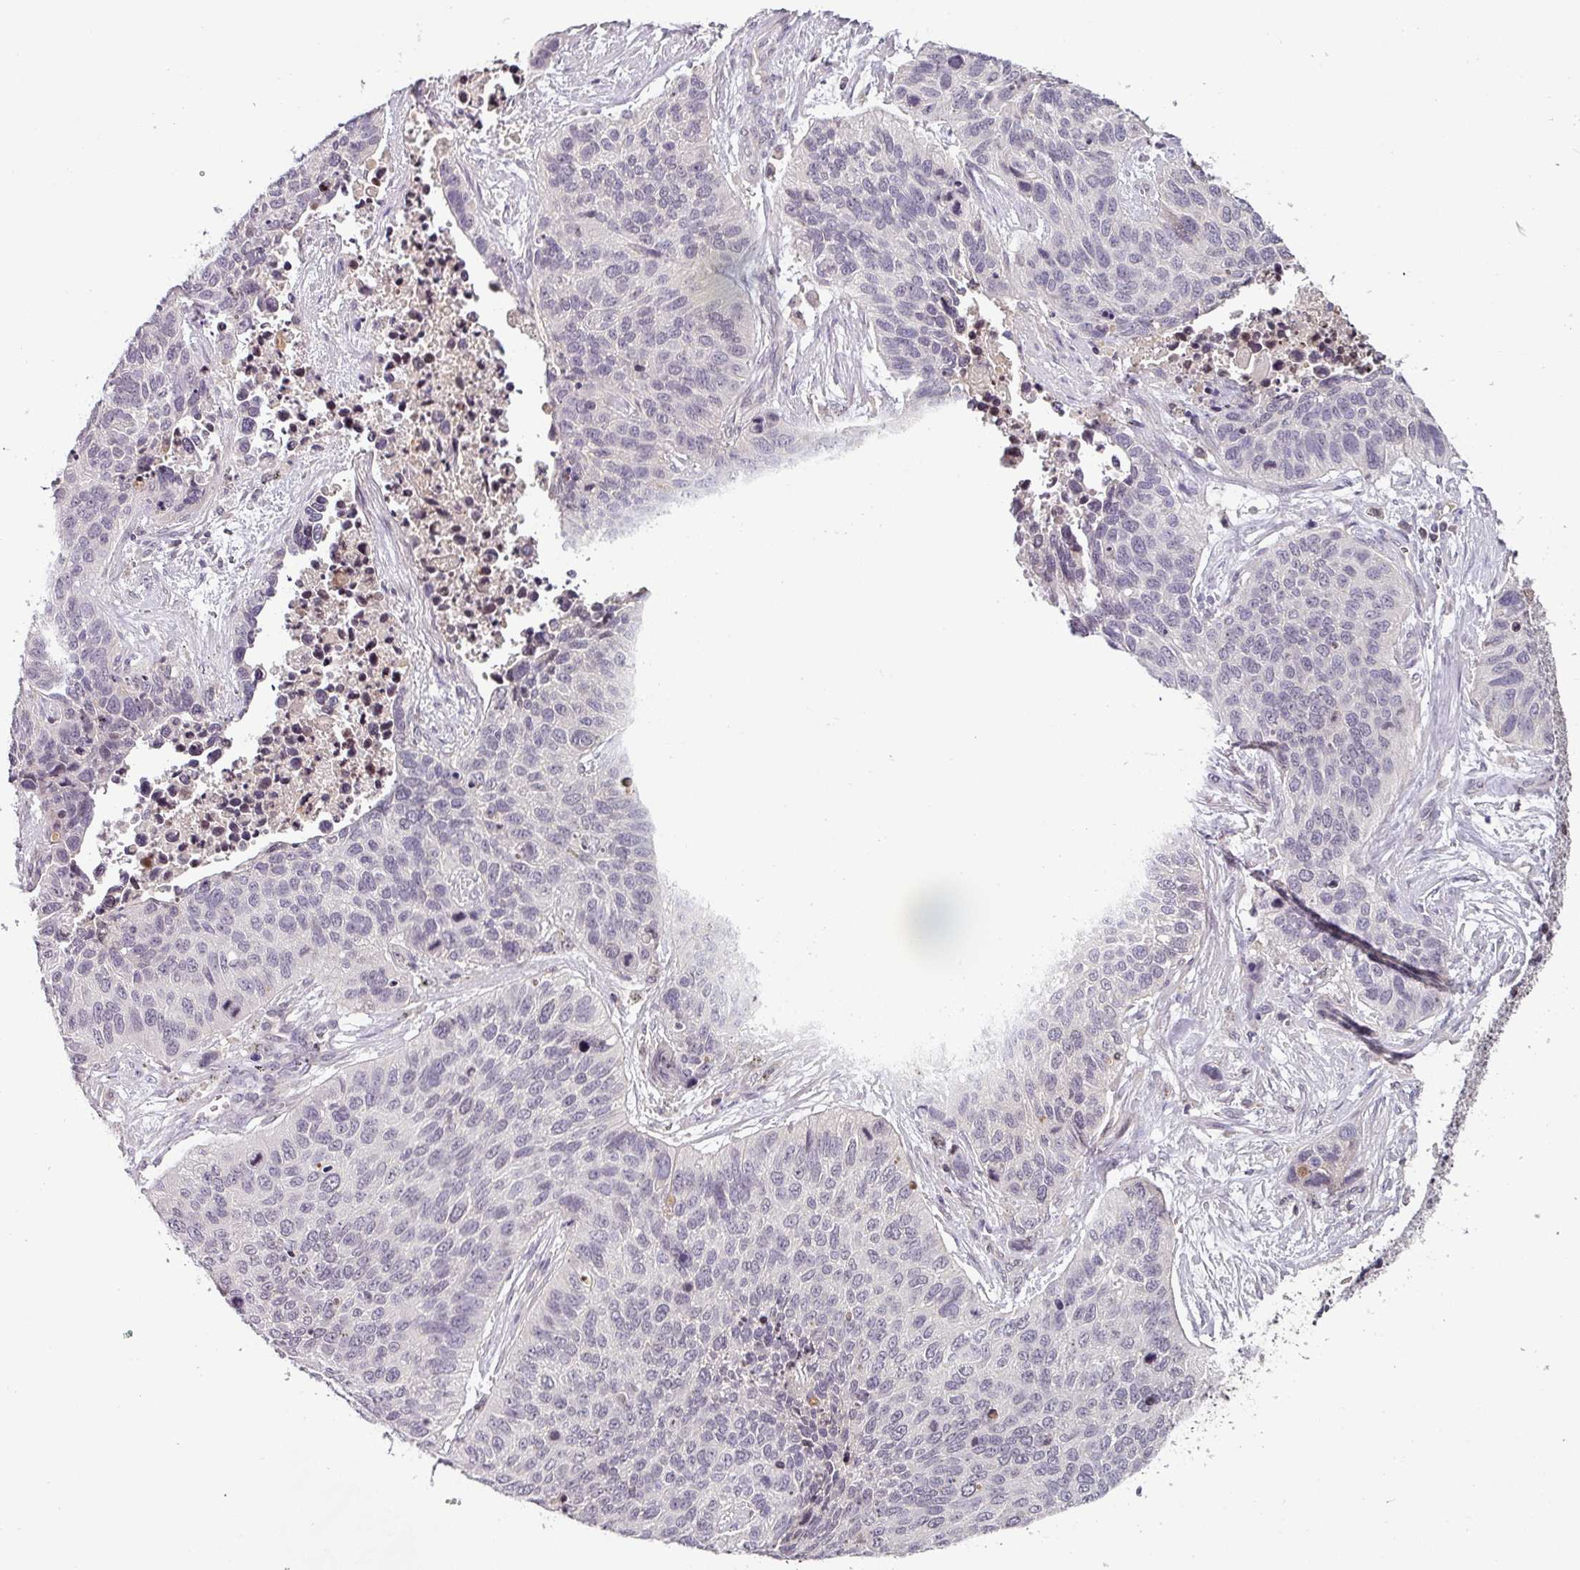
{"staining": {"intensity": "negative", "quantity": "none", "location": "none"}, "tissue": "lung cancer", "cell_type": "Tumor cells", "image_type": "cancer", "snomed": [{"axis": "morphology", "description": "Squamous cell carcinoma, NOS"}, {"axis": "topography", "description": "Lung"}], "caption": "Immunohistochemistry (IHC) histopathology image of human lung squamous cell carcinoma stained for a protein (brown), which displays no expression in tumor cells.", "gene": "SLC5A10", "patient": {"sex": "male", "age": 62}}